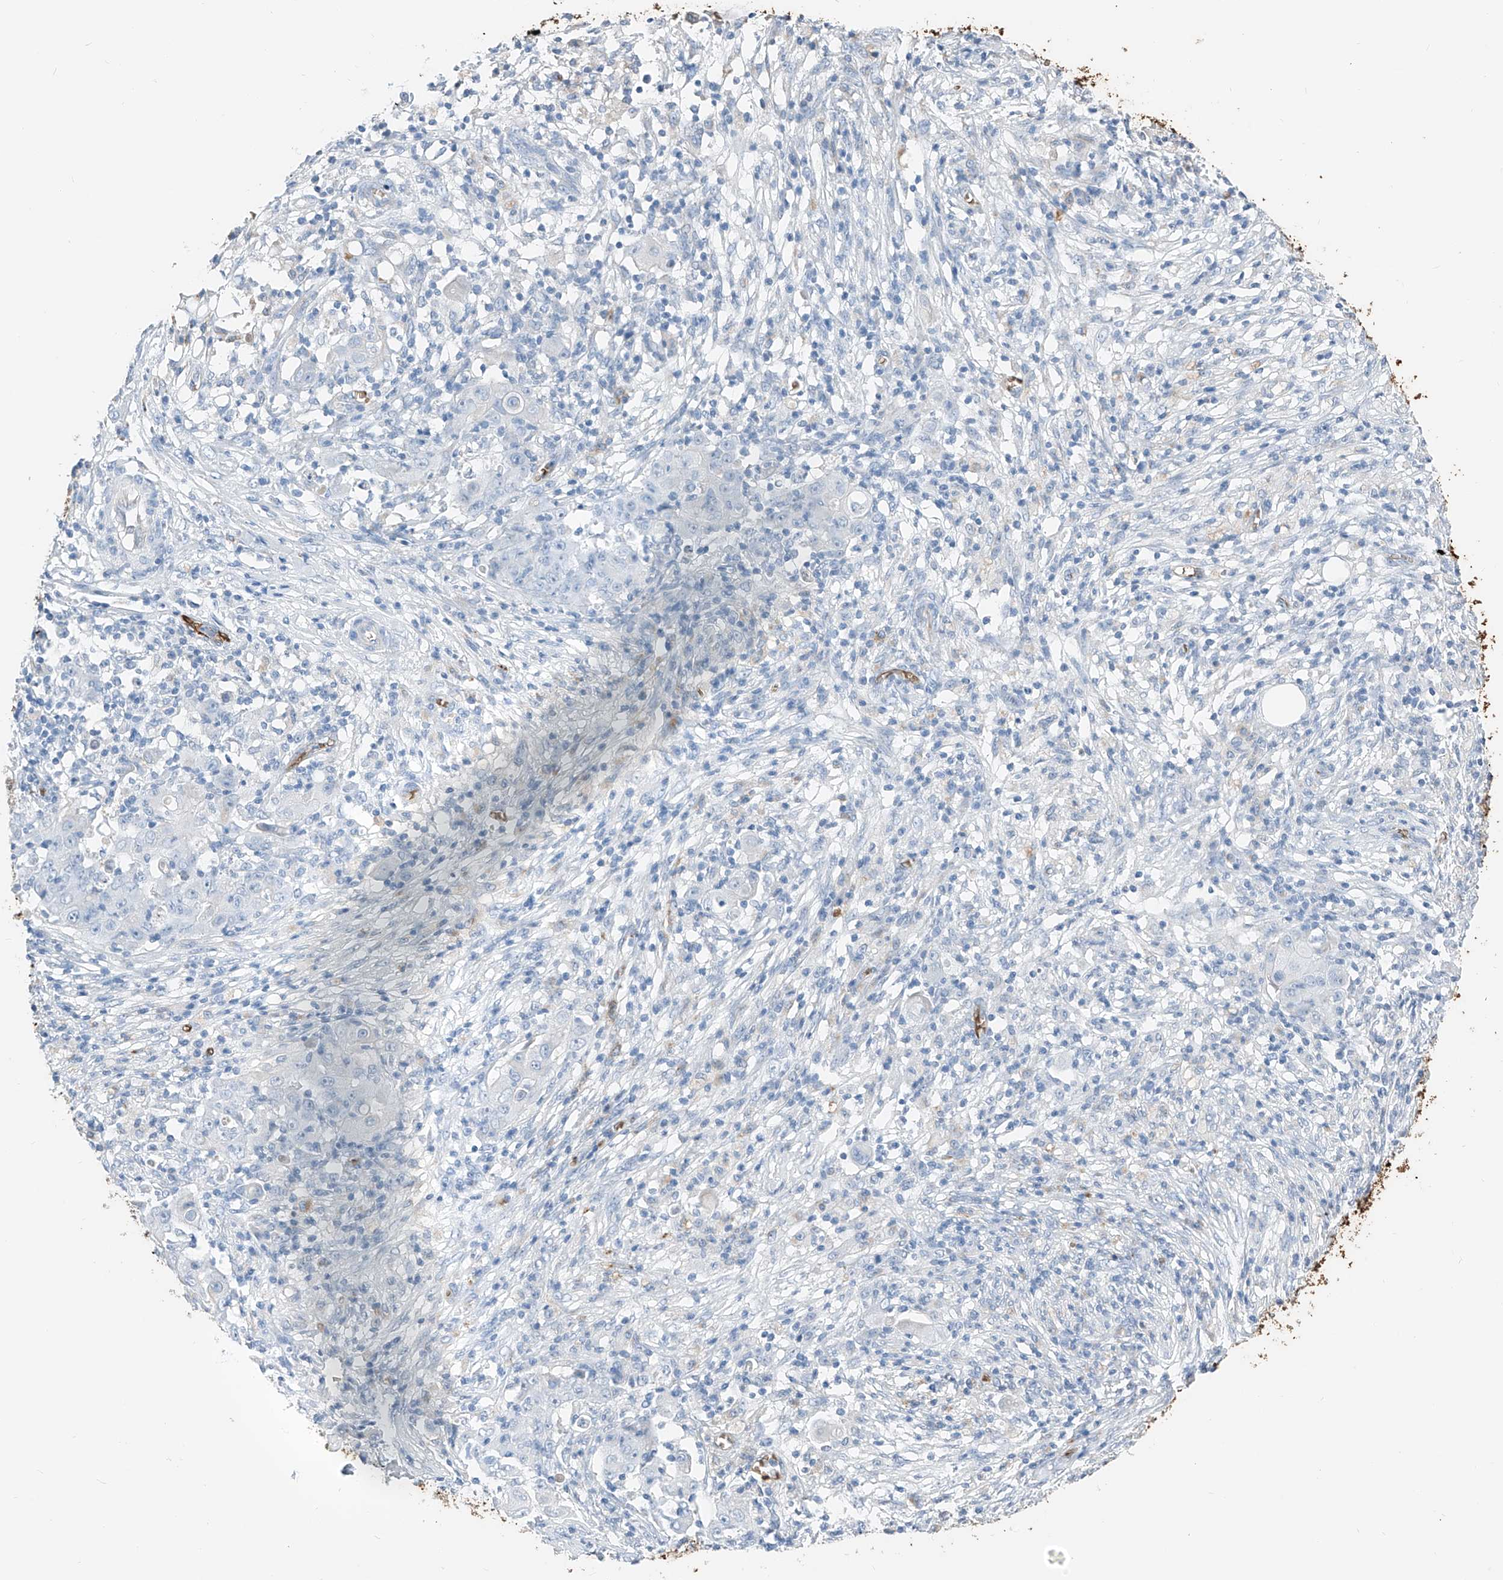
{"staining": {"intensity": "negative", "quantity": "none", "location": "none"}, "tissue": "ovarian cancer", "cell_type": "Tumor cells", "image_type": "cancer", "snomed": [{"axis": "morphology", "description": "Carcinoma, endometroid"}, {"axis": "topography", "description": "Ovary"}], "caption": "A high-resolution image shows immunohistochemistry (IHC) staining of endometroid carcinoma (ovarian), which demonstrates no significant expression in tumor cells.", "gene": "PRSS23", "patient": {"sex": "female", "age": 42}}